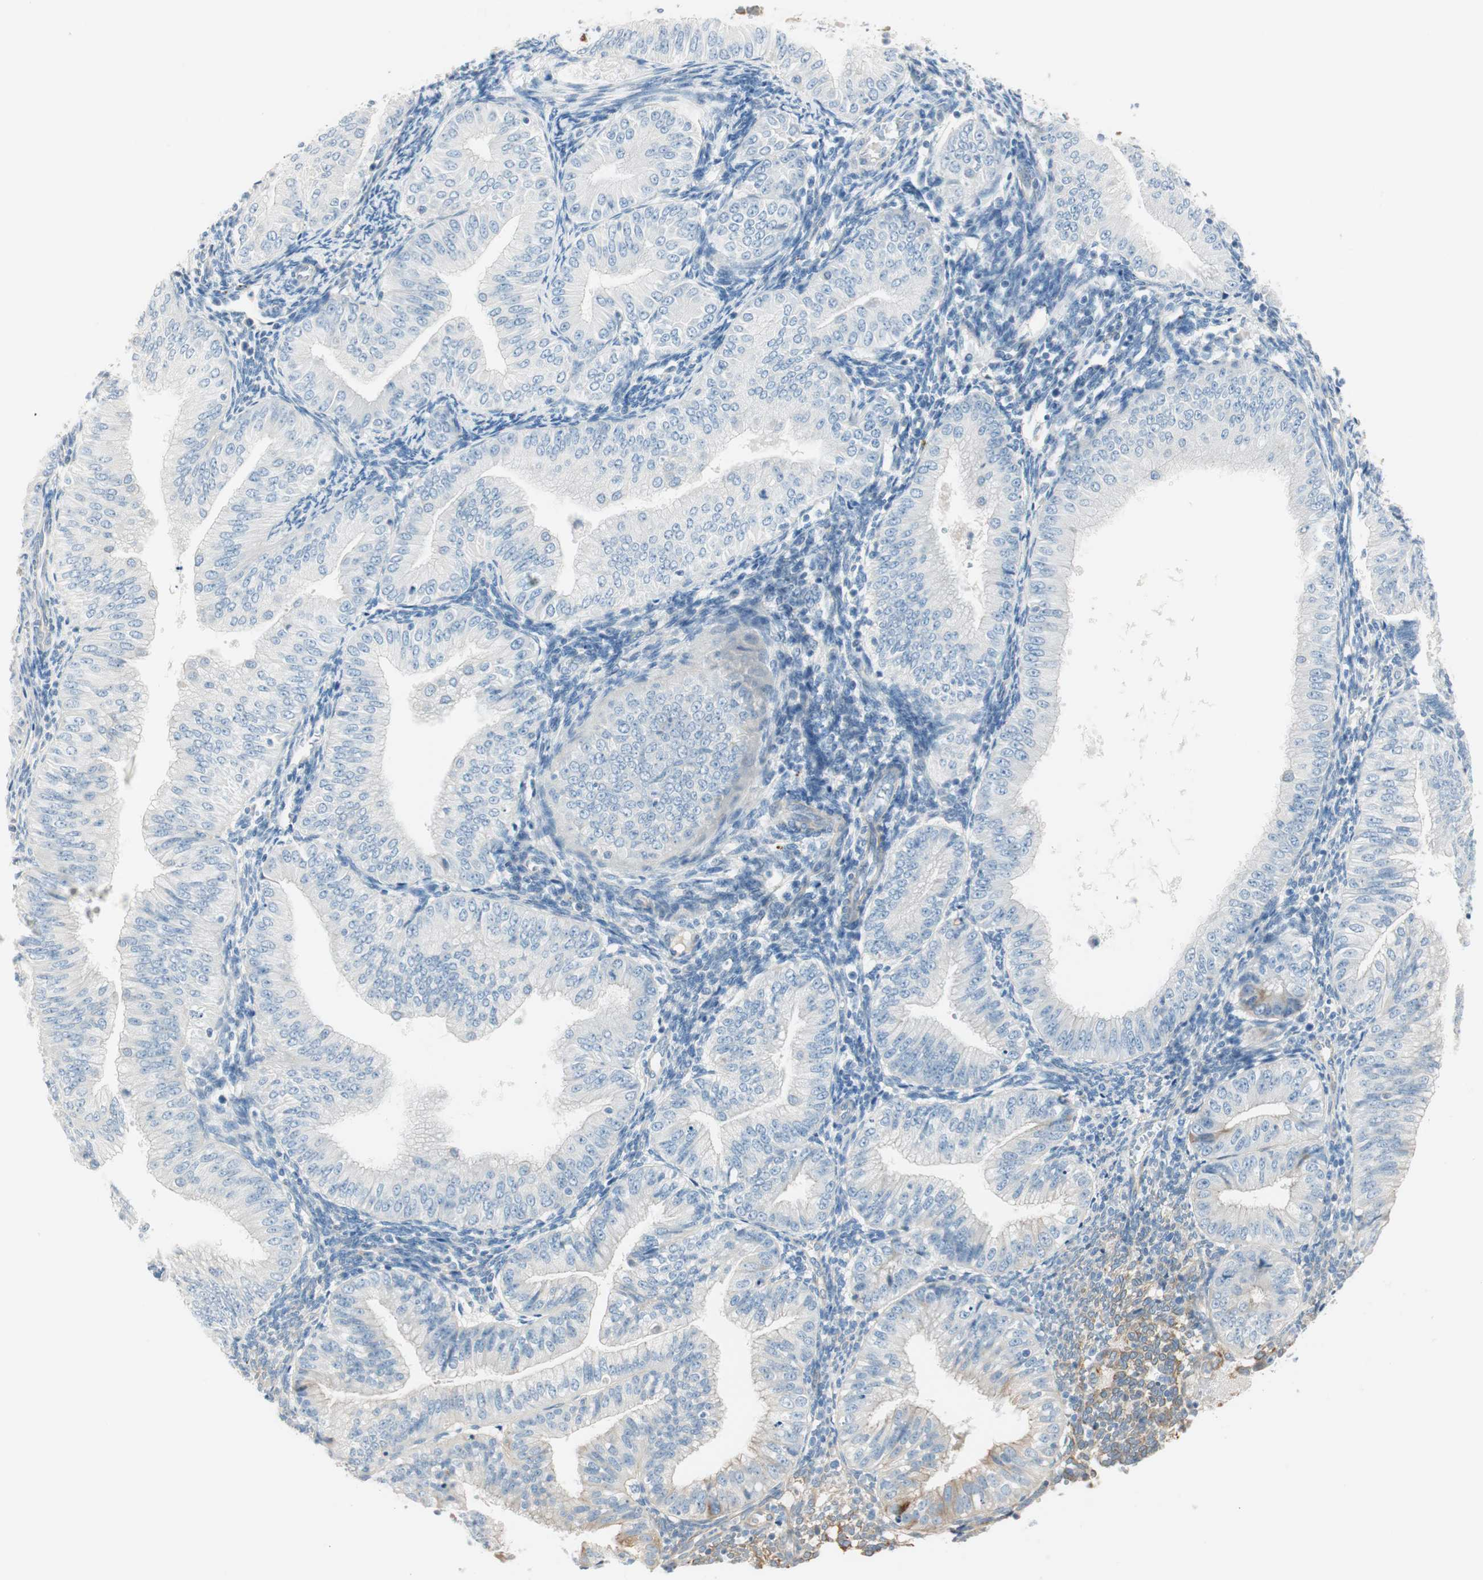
{"staining": {"intensity": "negative", "quantity": "none", "location": "none"}, "tissue": "endometrial cancer", "cell_type": "Tumor cells", "image_type": "cancer", "snomed": [{"axis": "morphology", "description": "Normal tissue, NOS"}, {"axis": "morphology", "description": "Adenocarcinoma, NOS"}, {"axis": "topography", "description": "Endometrium"}], "caption": "This is a histopathology image of immunohistochemistry (IHC) staining of adenocarcinoma (endometrial), which shows no staining in tumor cells.", "gene": "CDK3", "patient": {"sex": "female", "age": 53}}